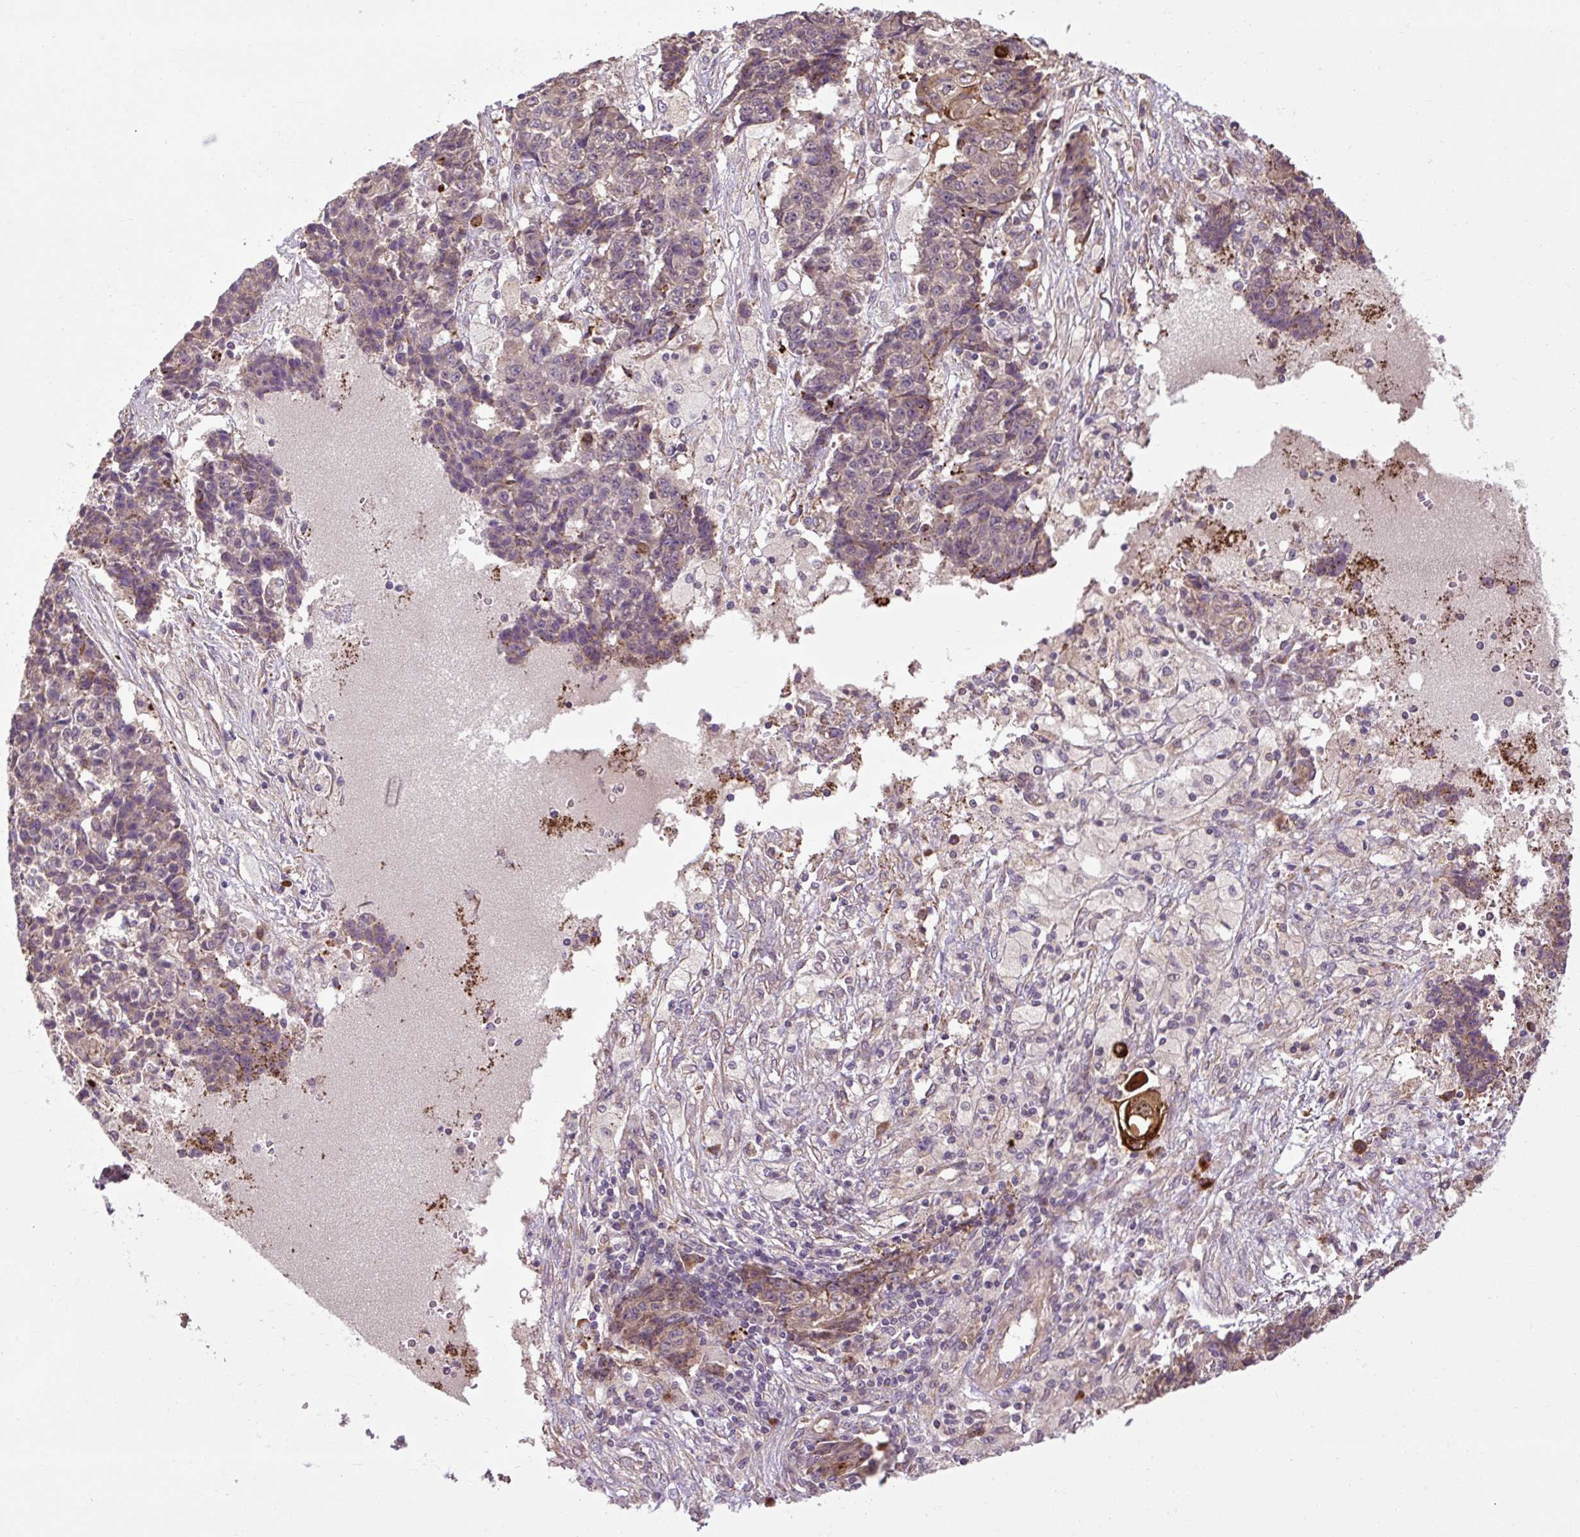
{"staining": {"intensity": "moderate", "quantity": "25%-75%", "location": "cytoplasmic/membranous"}, "tissue": "ovarian cancer", "cell_type": "Tumor cells", "image_type": "cancer", "snomed": [{"axis": "morphology", "description": "Carcinoma, endometroid"}, {"axis": "topography", "description": "Ovary"}], "caption": "Tumor cells exhibit medium levels of moderate cytoplasmic/membranous expression in about 25%-75% of cells in human ovarian cancer.", "gene": "FLRT1", "patient": {"sex": "female", "age": 42}}